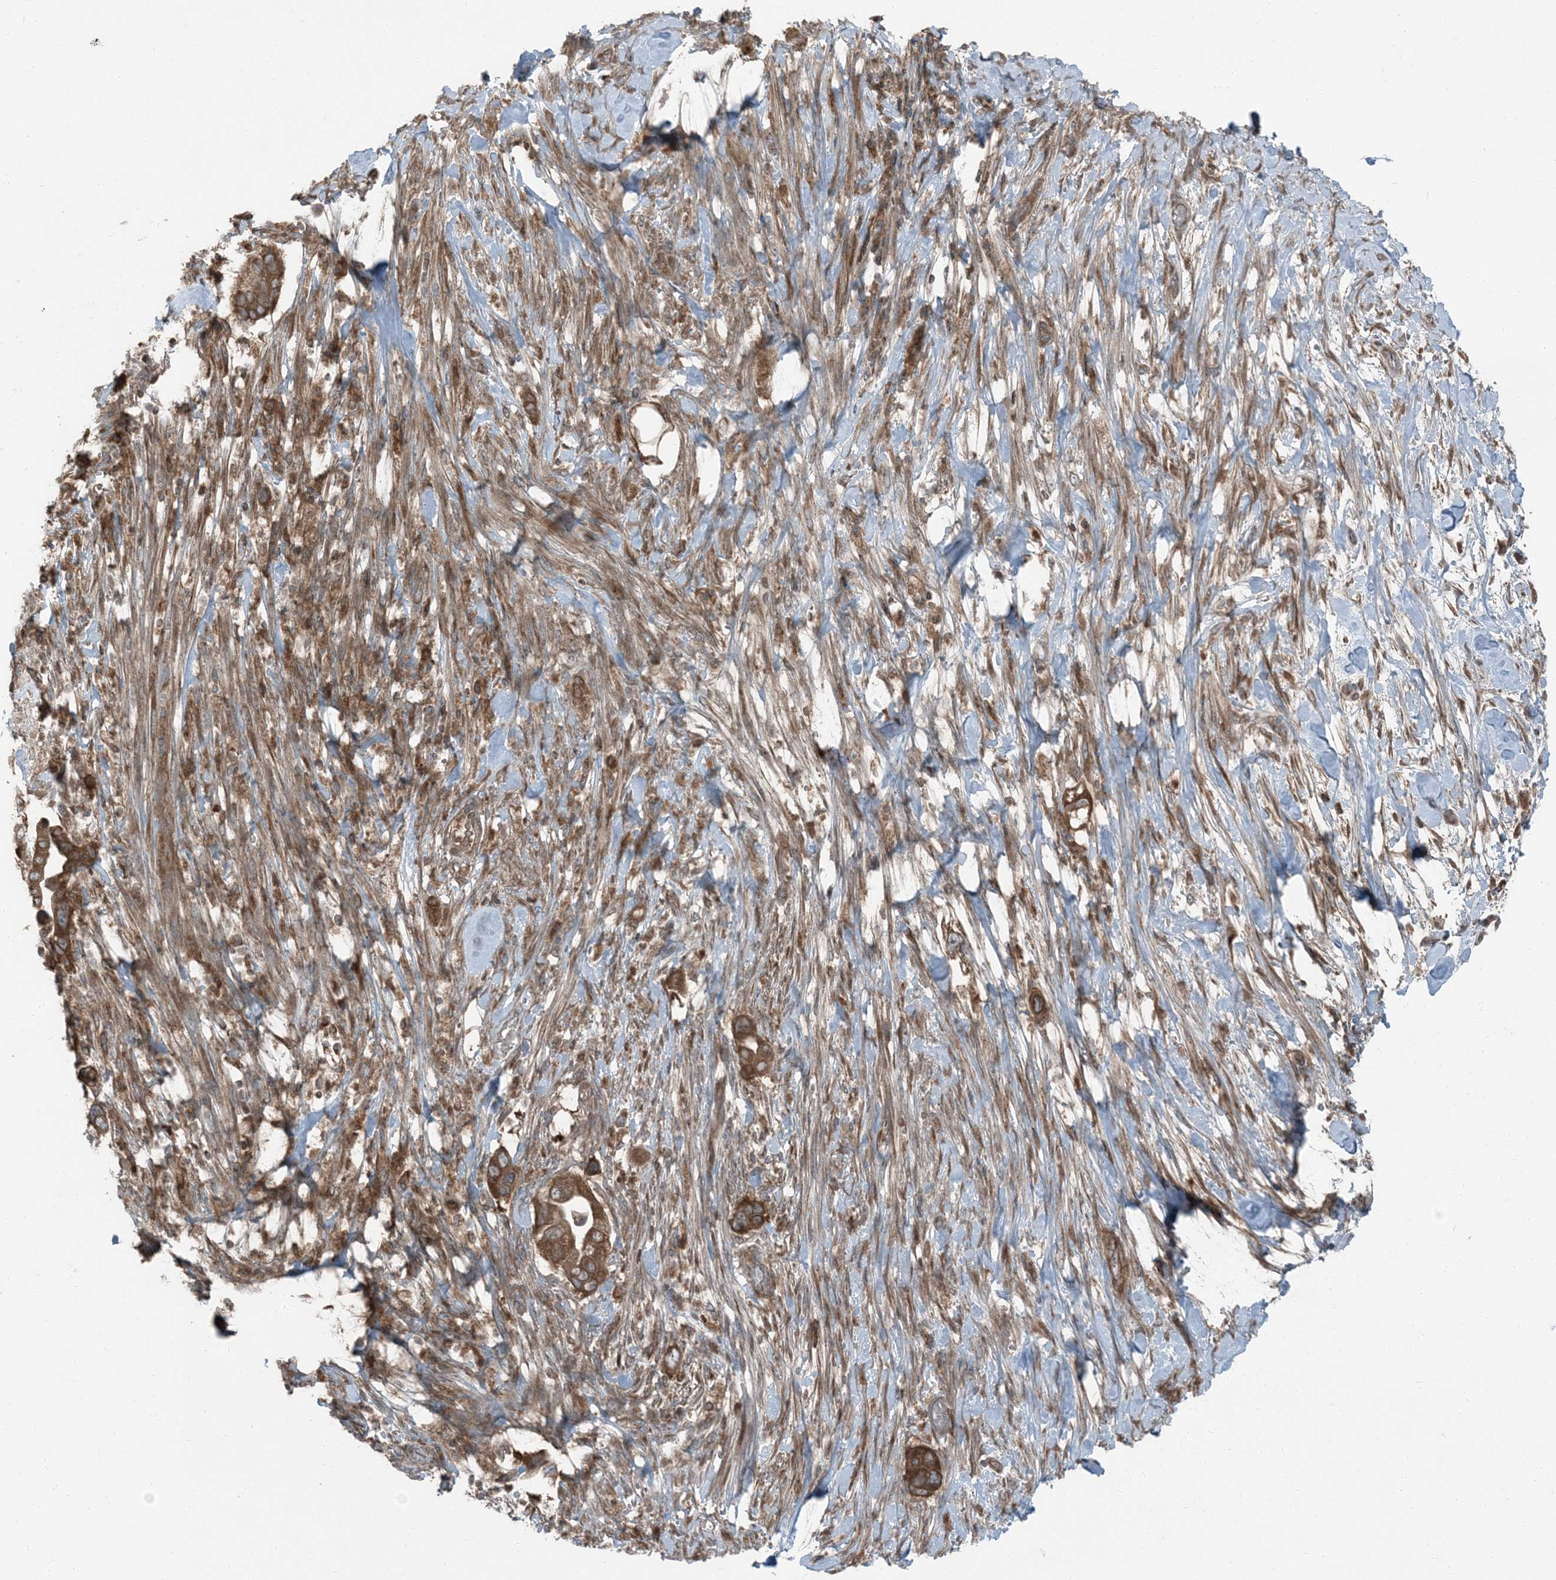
{"staining": {"intensity": "strong", "quantity": ">75%", "location": "cytoplasmic/membranous"}, "tissue": "pancreatic cancer", "cell_type": "Tumor cells", "image_type": "cancer", "snomed": [{"axis": "morphology", "description": "Adenocarcinoma, NOS"}, {"axis": "topography", "description": "Pancreas"}], "caption": "Adenocarcinoma (pancreatic) was stained to show a protein in brown. There is high levels of strong cytoplasmic/membranous expression in approximately >75% of tumor cells. (brown staining indicates protein expression, while blue staining denotes nuclei).", "gene": "RAB3GAP1", "patient": {"sex": "male", "age": 68}}